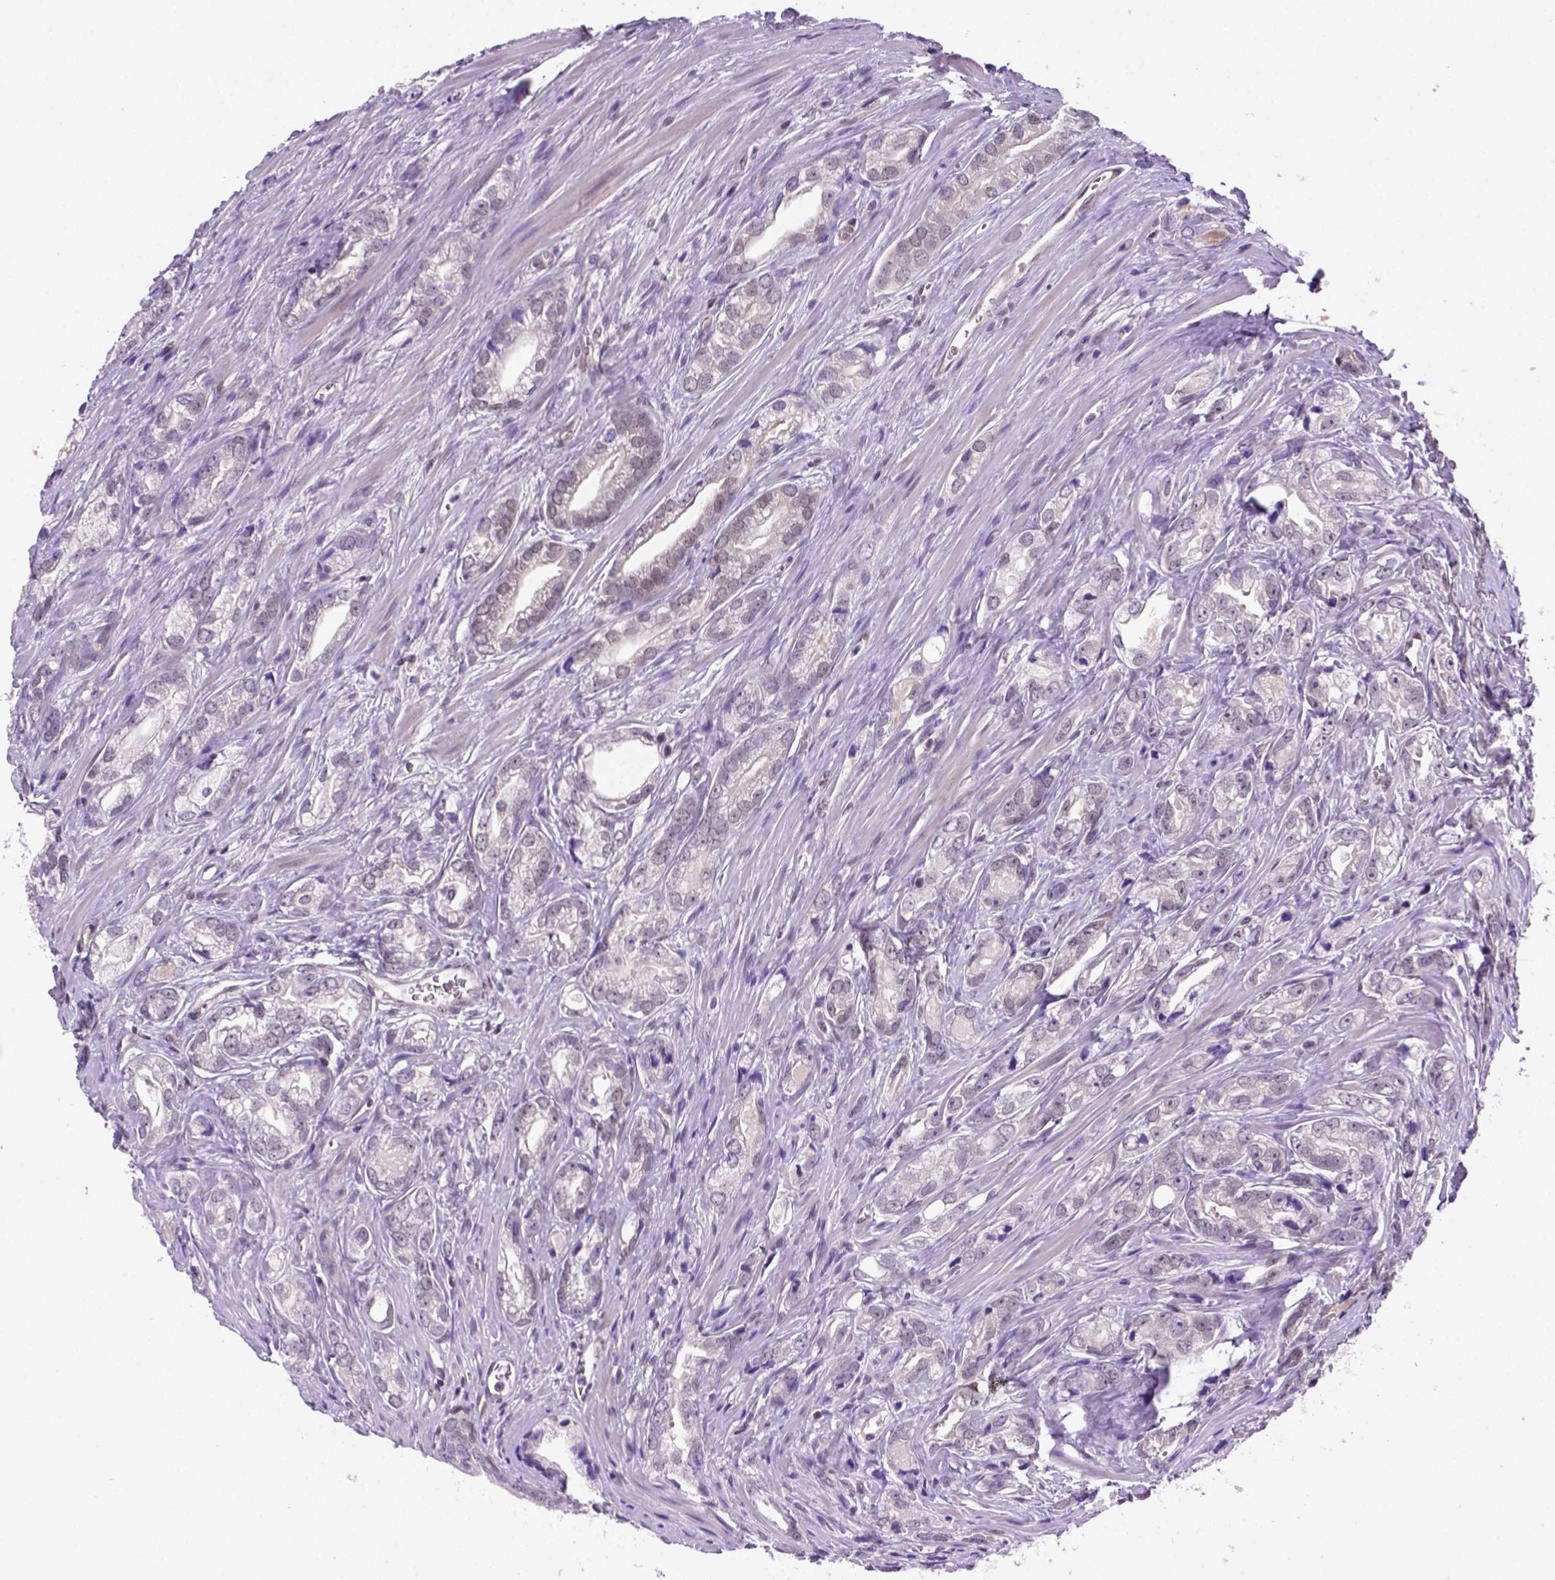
{"staining": {"intensity": "negative", "quantity": "none", "location": "none"}, "tissue": "prostate cancer", "cell_type": "Tumor cells", "image_type": "cancer", "snomed": [{"axis": "morphology", "description": "Adenocarcinoma, NOS"}, {"axis": "morphology", "description": "Adenocarcinoma, High grade"}, {"axis": "topography", "description": "Prostate"}], "caption": "Protein analysis of adenocarcinoma (prostate) reveals no significant positivity in tumor cells. The staining was performed using DAB (3,3'-diaminobenzidine) to visualize the protein expression in brown, while the nuclei were stained in blue with hematoxylin (Magnification: 20x).", "gene": "MGMT", "patient": {"sex": "male", "age": 70}}